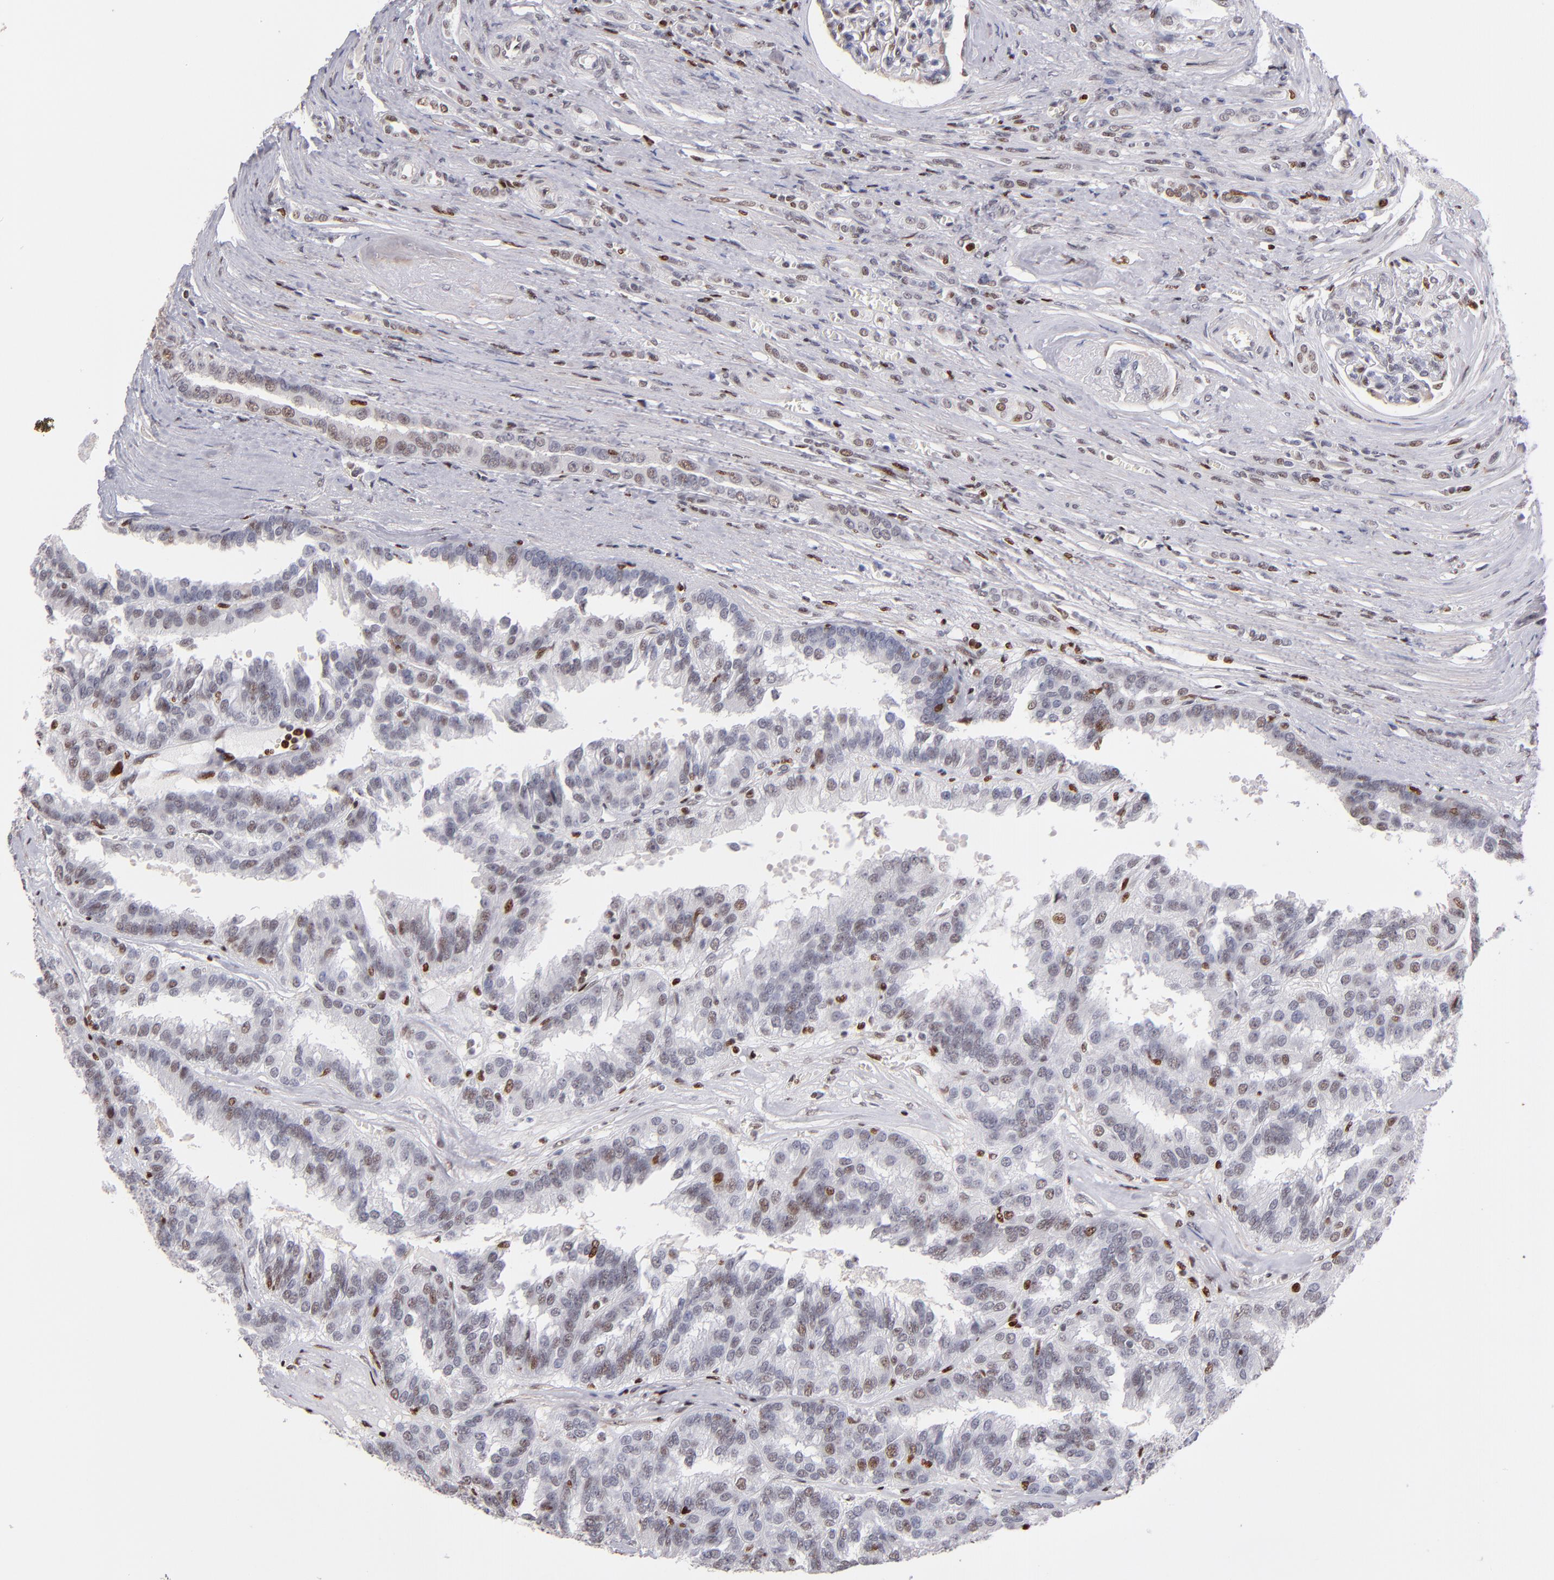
{"staining": {"intensity": "moderate", "quantity": "<25%", "location": "nuclear"}, "tissue": "renal cancer", "cell_type": "Tumor cells", "image_type": "cancer", "snomed": [{"axis": "morphology", "description": "Adenocarcinoma, NOS"}, {"axis": "topography", "description": "Kidney"}], "caption": "Immunohistochemistry micrograph of neoplastic tissue: human renal adenocarcinoma stained using IHC exhibits low levels of moderate protein expression localized specifically in the nuclear of tumor cells, appearing as a nuclear brown color.", "gene": "POLA1", "patient": {"sex": "male", "age": 46}}